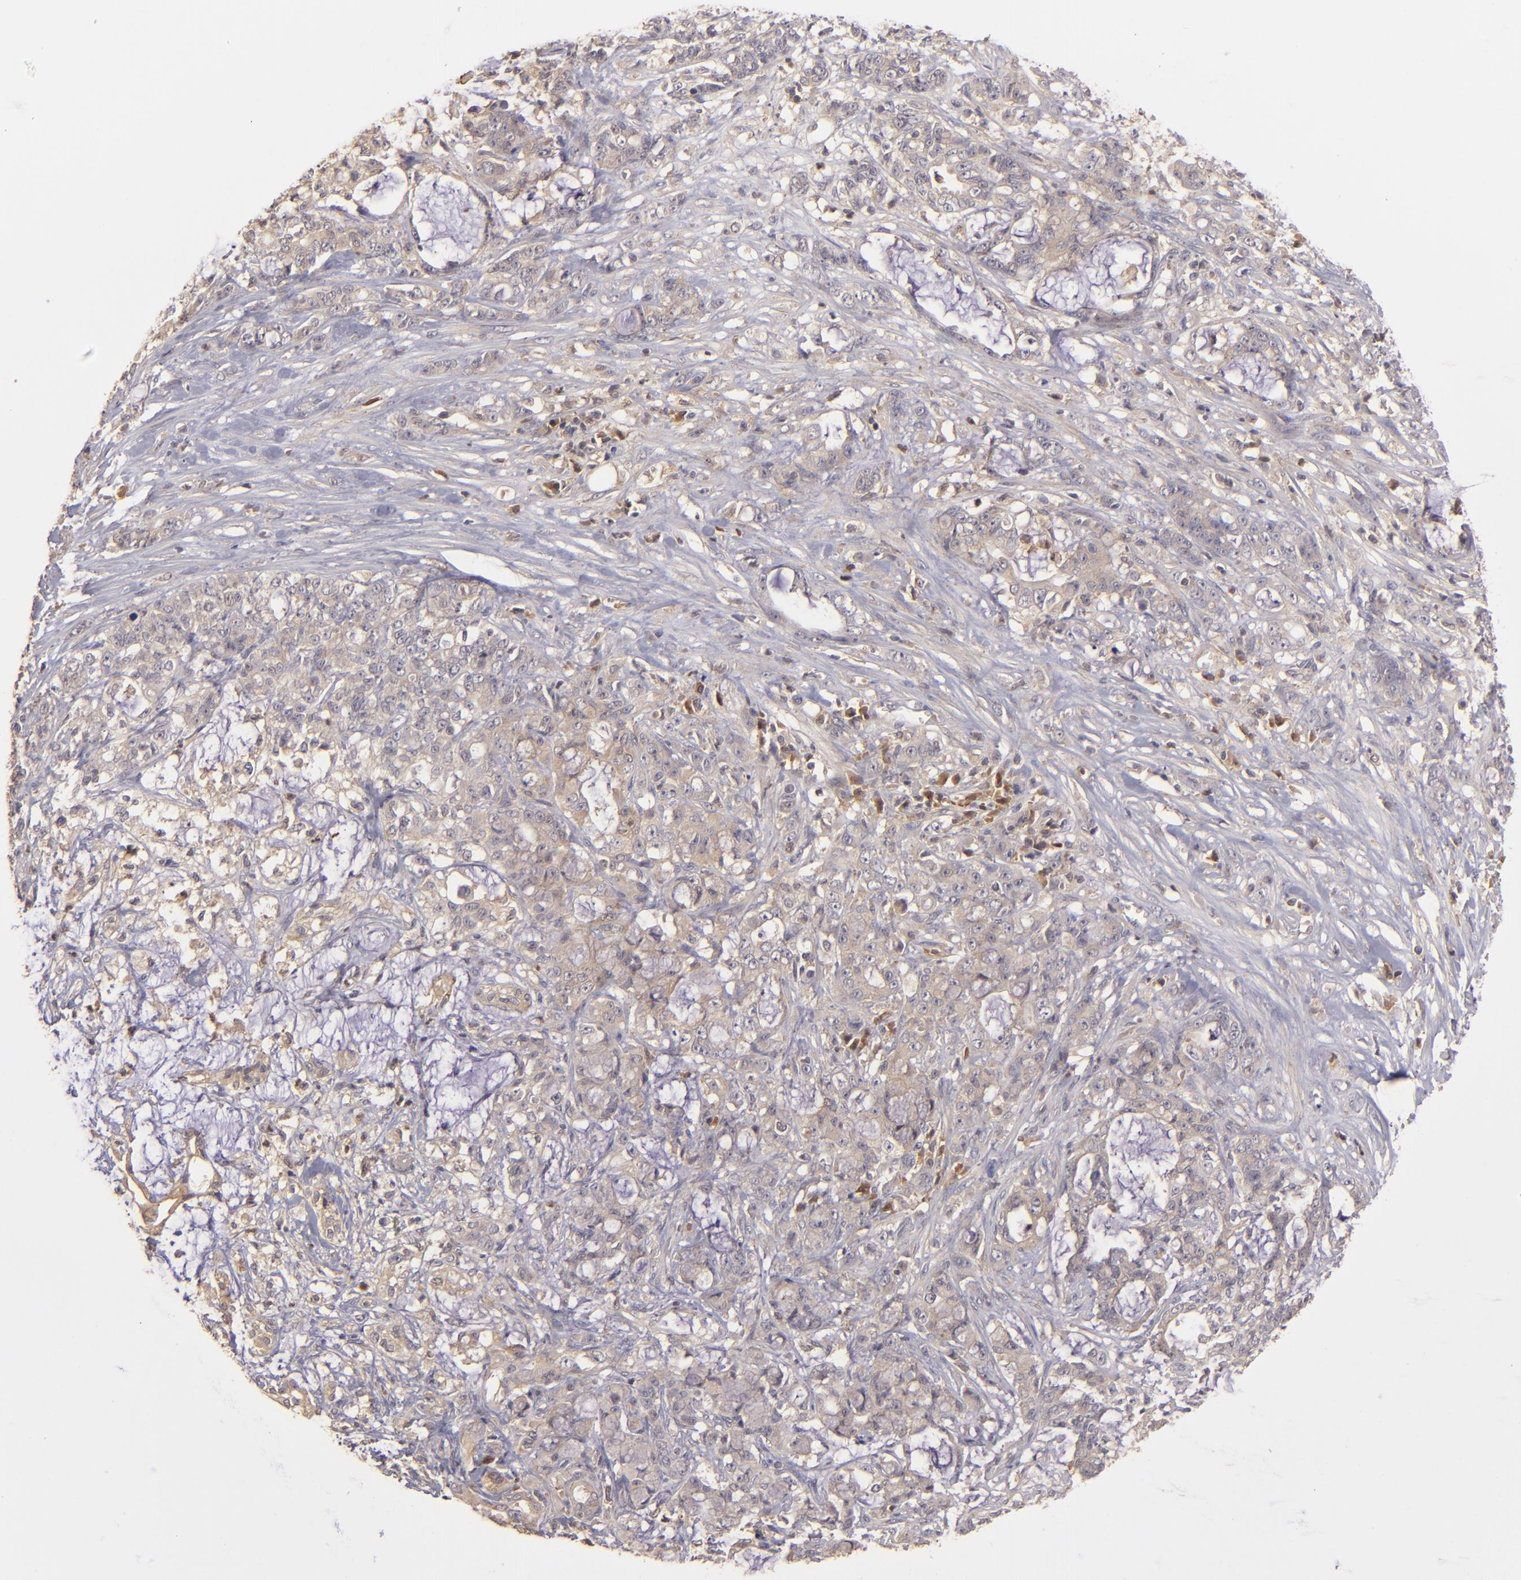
{"staining": {"intensity": "moderate", "quantity": ">75%", "location": "cytoplasmic/membranous"}, "tissue": "pancreatic cancer", "cell_type": "Tumor cells", "image_type": "cancer", "snomed": [{"axis": "morphology", "description": "Adenocarcinoma, NOS"}, {"axis": "topography", "description": "Pancreas"}], "caption": "Immunohistochemistry (IHC) of human pancreatic cancer (adenocarcinoma) demonstrates medium levels of moderate cytoplasmic/membranous expression in approximately >75% of tumor cells.", "gene": "PRKCD", "patient": {"sex": "female", "age": 73}}